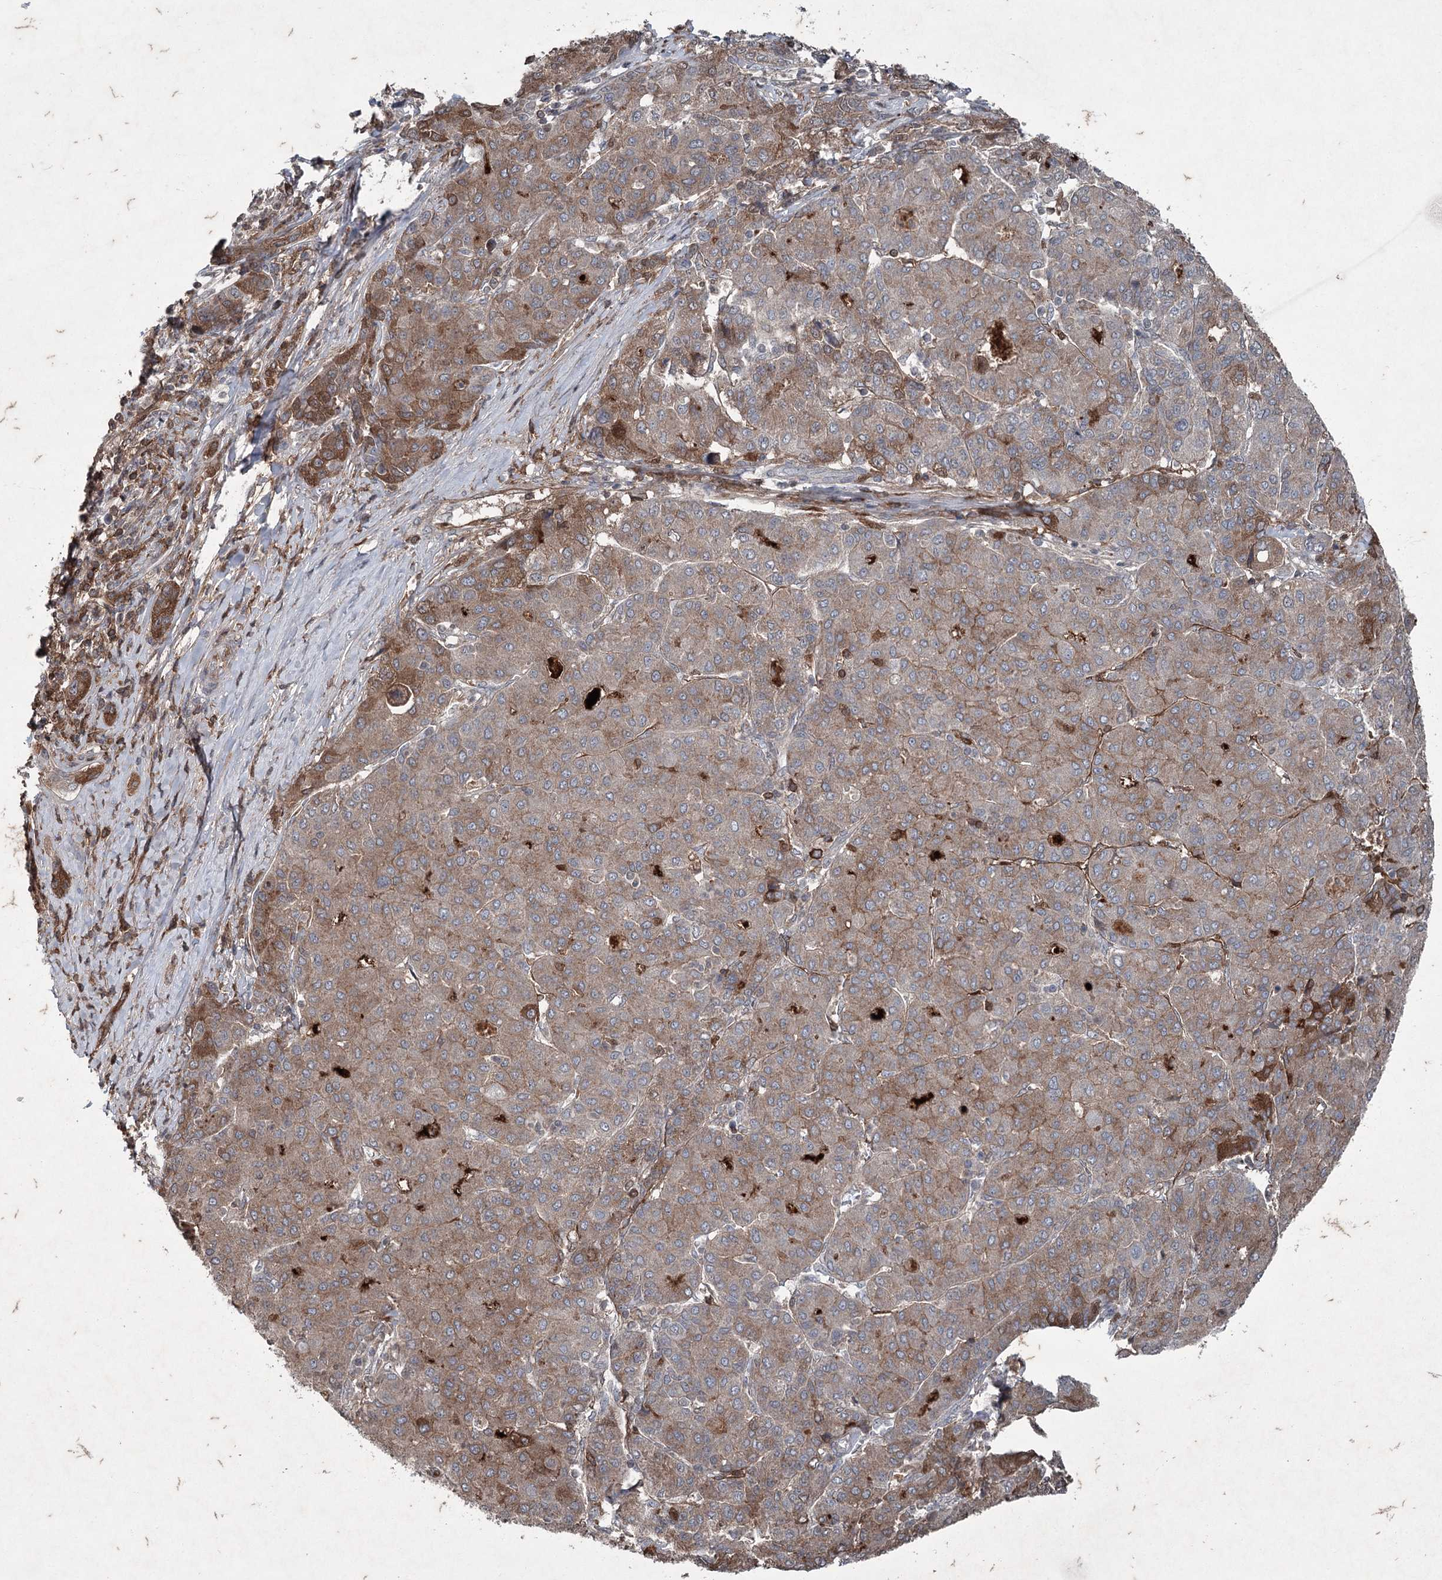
{"staining": {"intensity": "moderate", "quantity": ">75%", "location": "cytoplasmic/membranous"}, "tissue": "liver cancer", "cell_type": "Tumor cells", "image_type": "cancer", "snomed": [{"axis": "morphology", "description": "Carcinoma, Hepatocellular, NOS"}, {"axis": "topography", "description": "Liver"}], "caption": "This micrograph reveals hepatocellular carcinoma (liver) stained with immunohistochemistry (IHC) to label a protein in brown. The cytoplasmic/membranous of tumor cells show moderate positivity for the protein. Nuclei are counter-stained blue.", "gene": "PGLYRP2", "patient": {"sex": "male", "age": 65}}